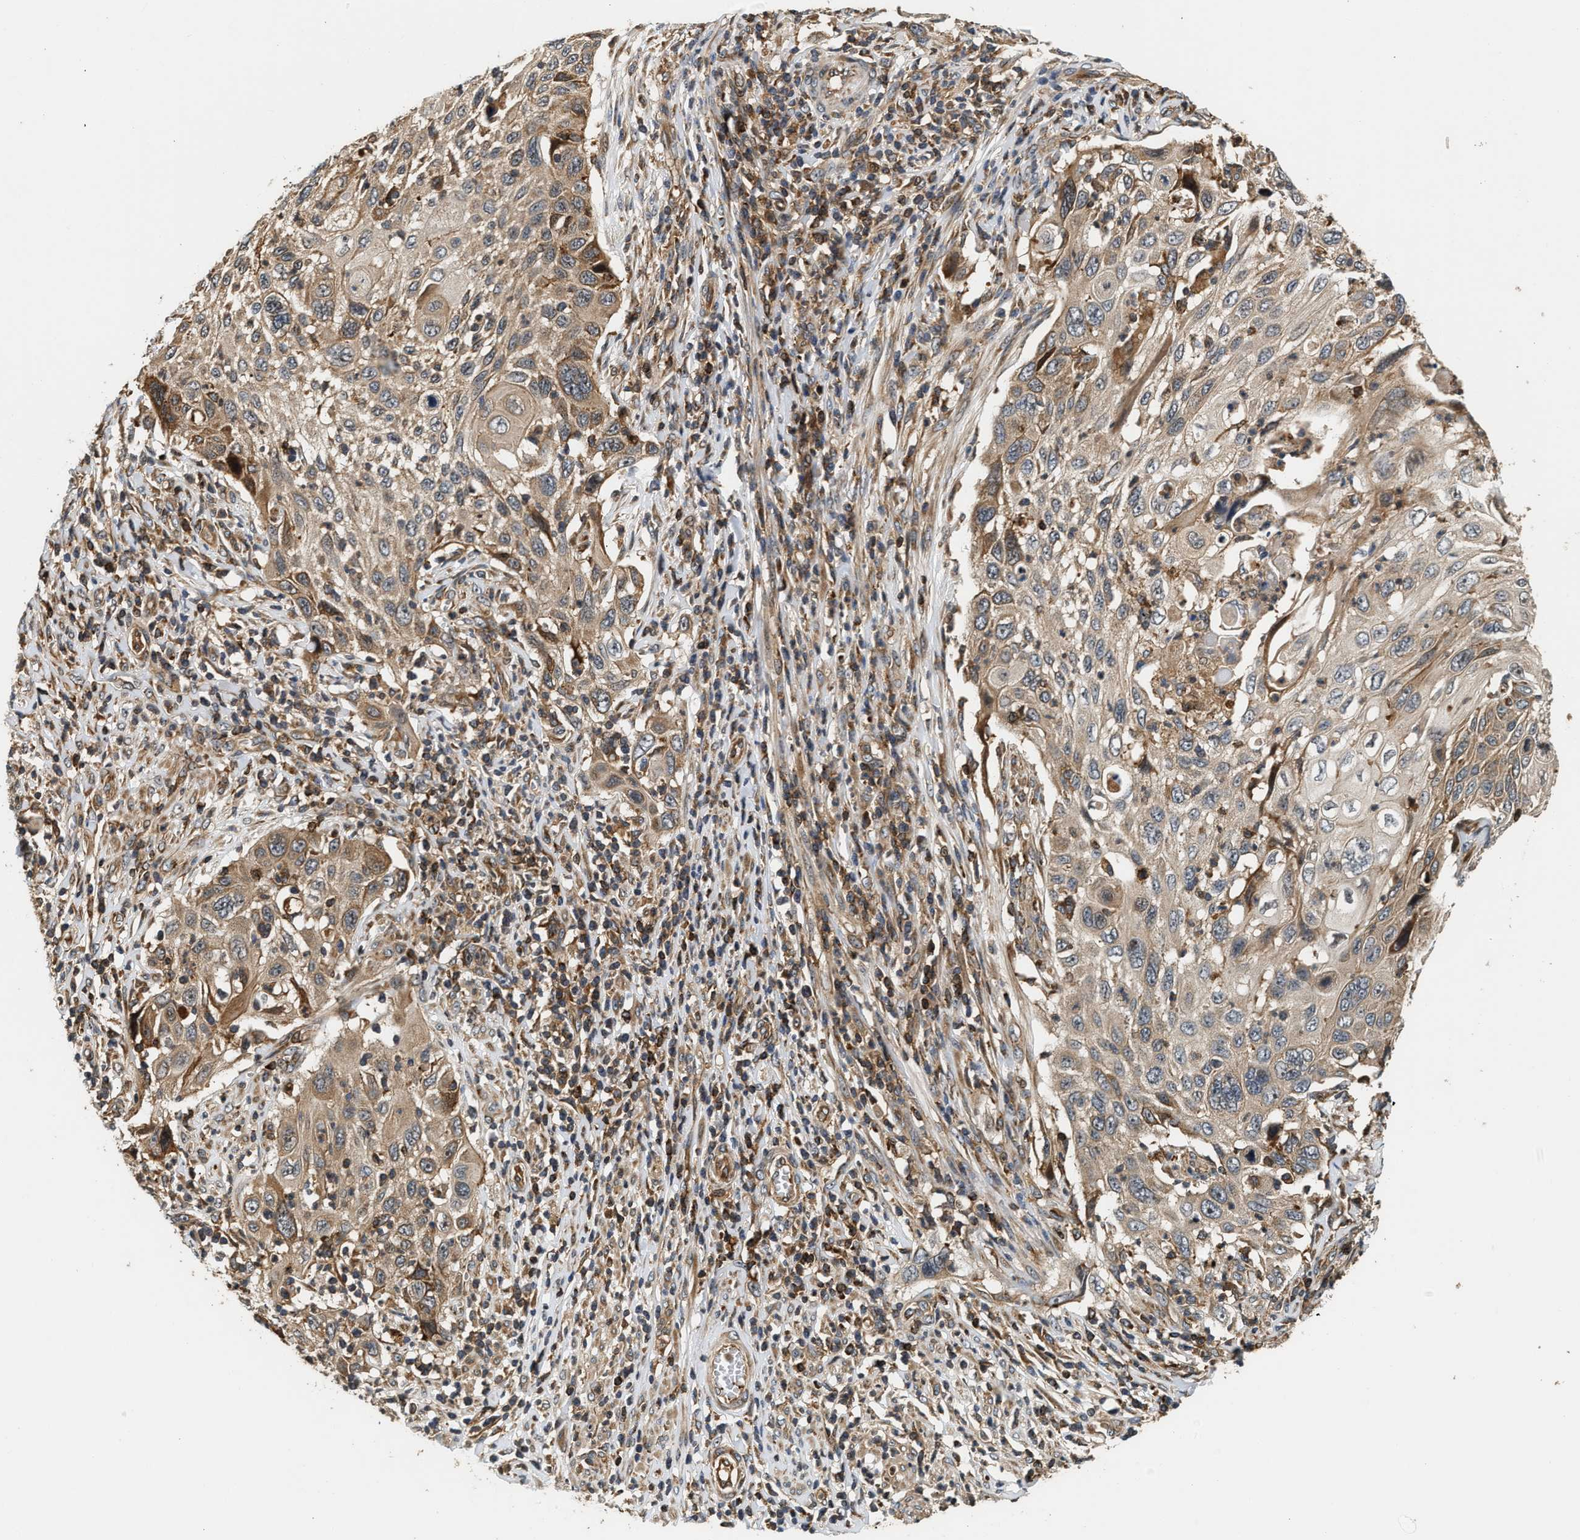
{"staining": {"intensity": "moderate", "quantity": ">75%", "location": "cytoplasmic/membranous"}, "tissue": "cervical cancer", "cell_type": "Tumor cells", "image_type": "cancer", "snomed": [{"axis": "morphology", "description": "Squamous cell carcinoma, NOS"}, {"axis": "topography", "description": "Cervix"}], "caption": "Squamous cell carcinoma (cervical) tissue shows moderate cytoplasmic/membranous expression in about >75% of tumor cells, visualized by immunohistochemistry. The staining was performed using DAB (3,3'-diaminobenzidine), with brown indicating positive protein expression. Nuclei are stained blue with hematoxylin.", "gene": "SNX5", "patient": {"sex": "female", "age": 70}}